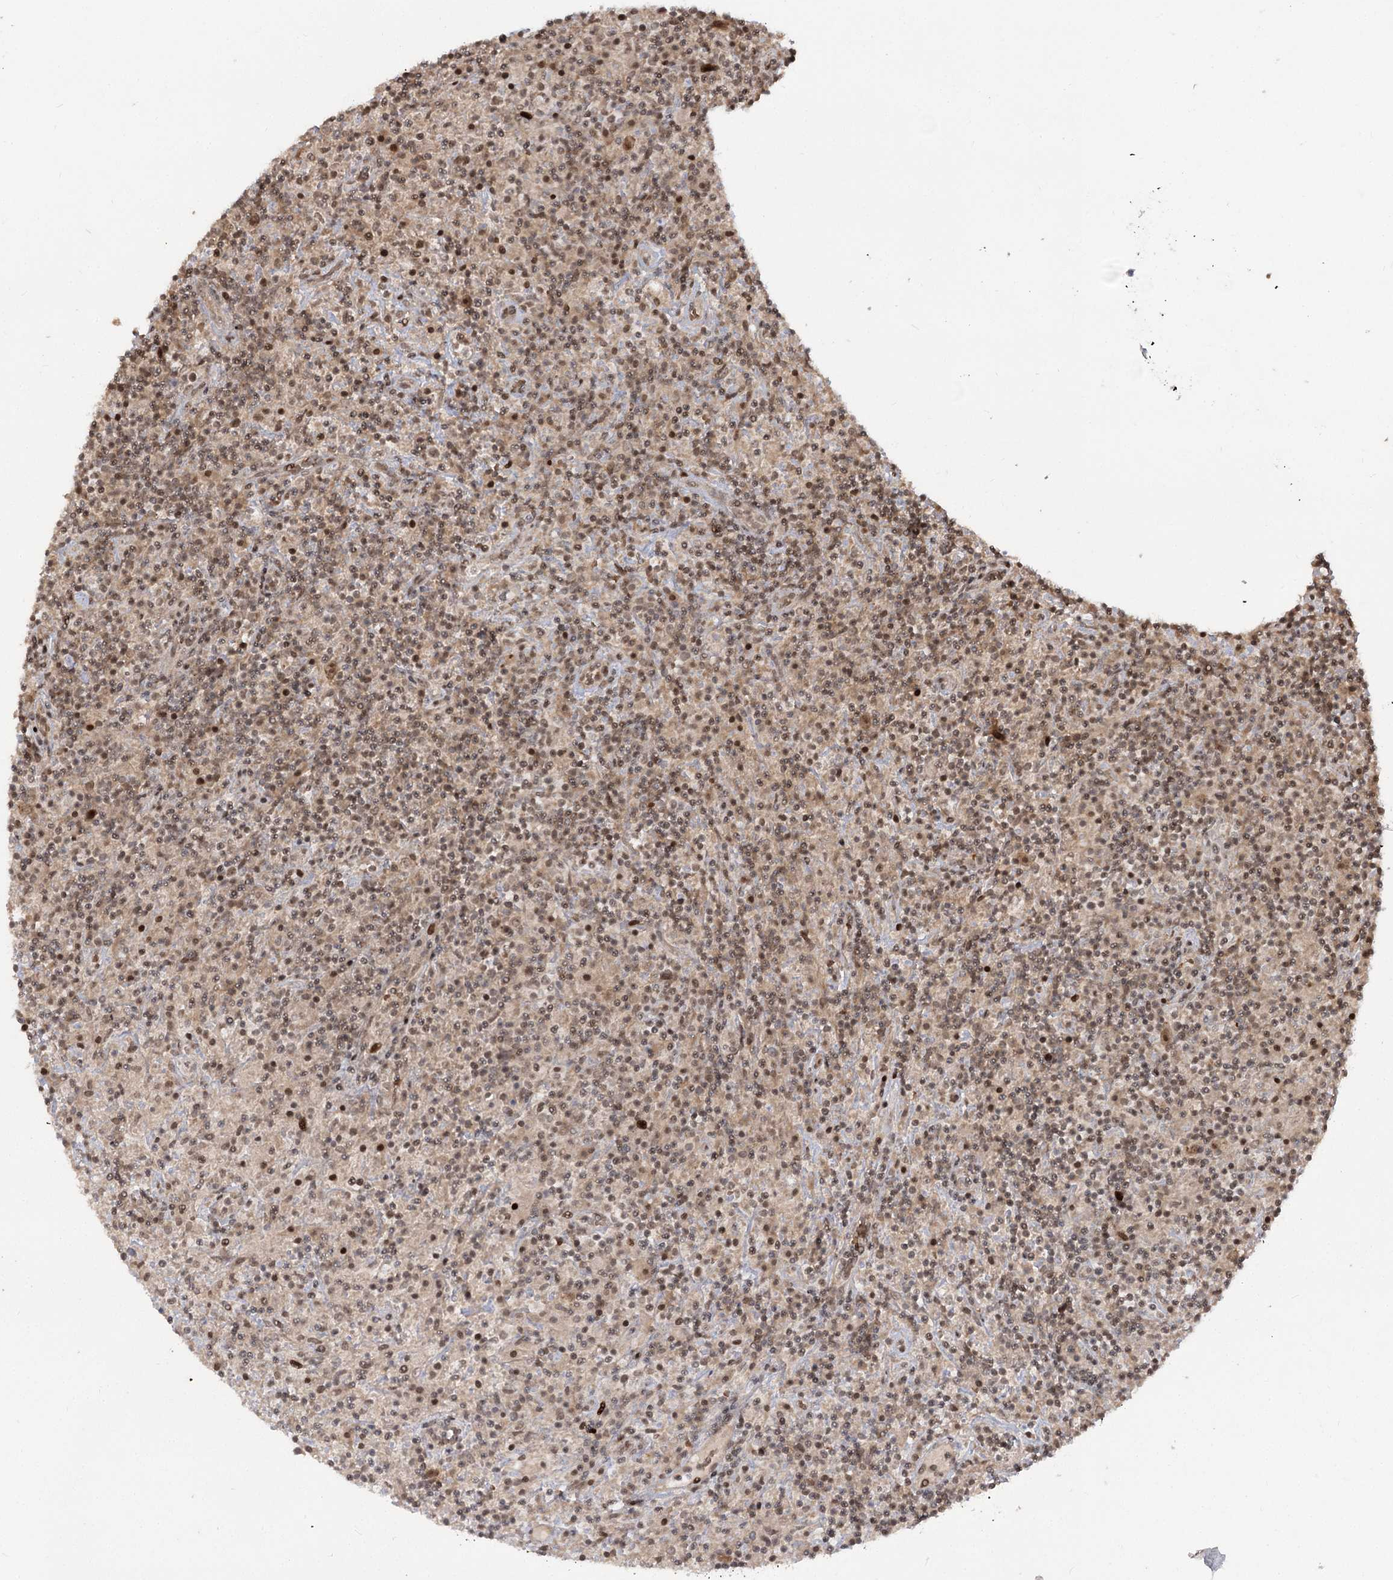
{"staining": {"intensity": "moderate", "quantity": ">75%", "location": "cytoplasmic/membranous,nuclear"}, "tissue": "lymphoma", "cell_type": "Tumor cells", "image_type": "cancer", "snomed": [{"axis": "morphology", "description": "Hodgkin's disease, NOS"}, {"axis": "topography", "description": "Lymph node"}], "caption": "Moderate cytoplasmic/membranous and nuclear protein expression is appreciated in about >75% of tumor cells in Hodgkin's disease. Nuclei are stained in blue.", "gene": "HELQ", "patient": {"sex": "male", "age": 70}}